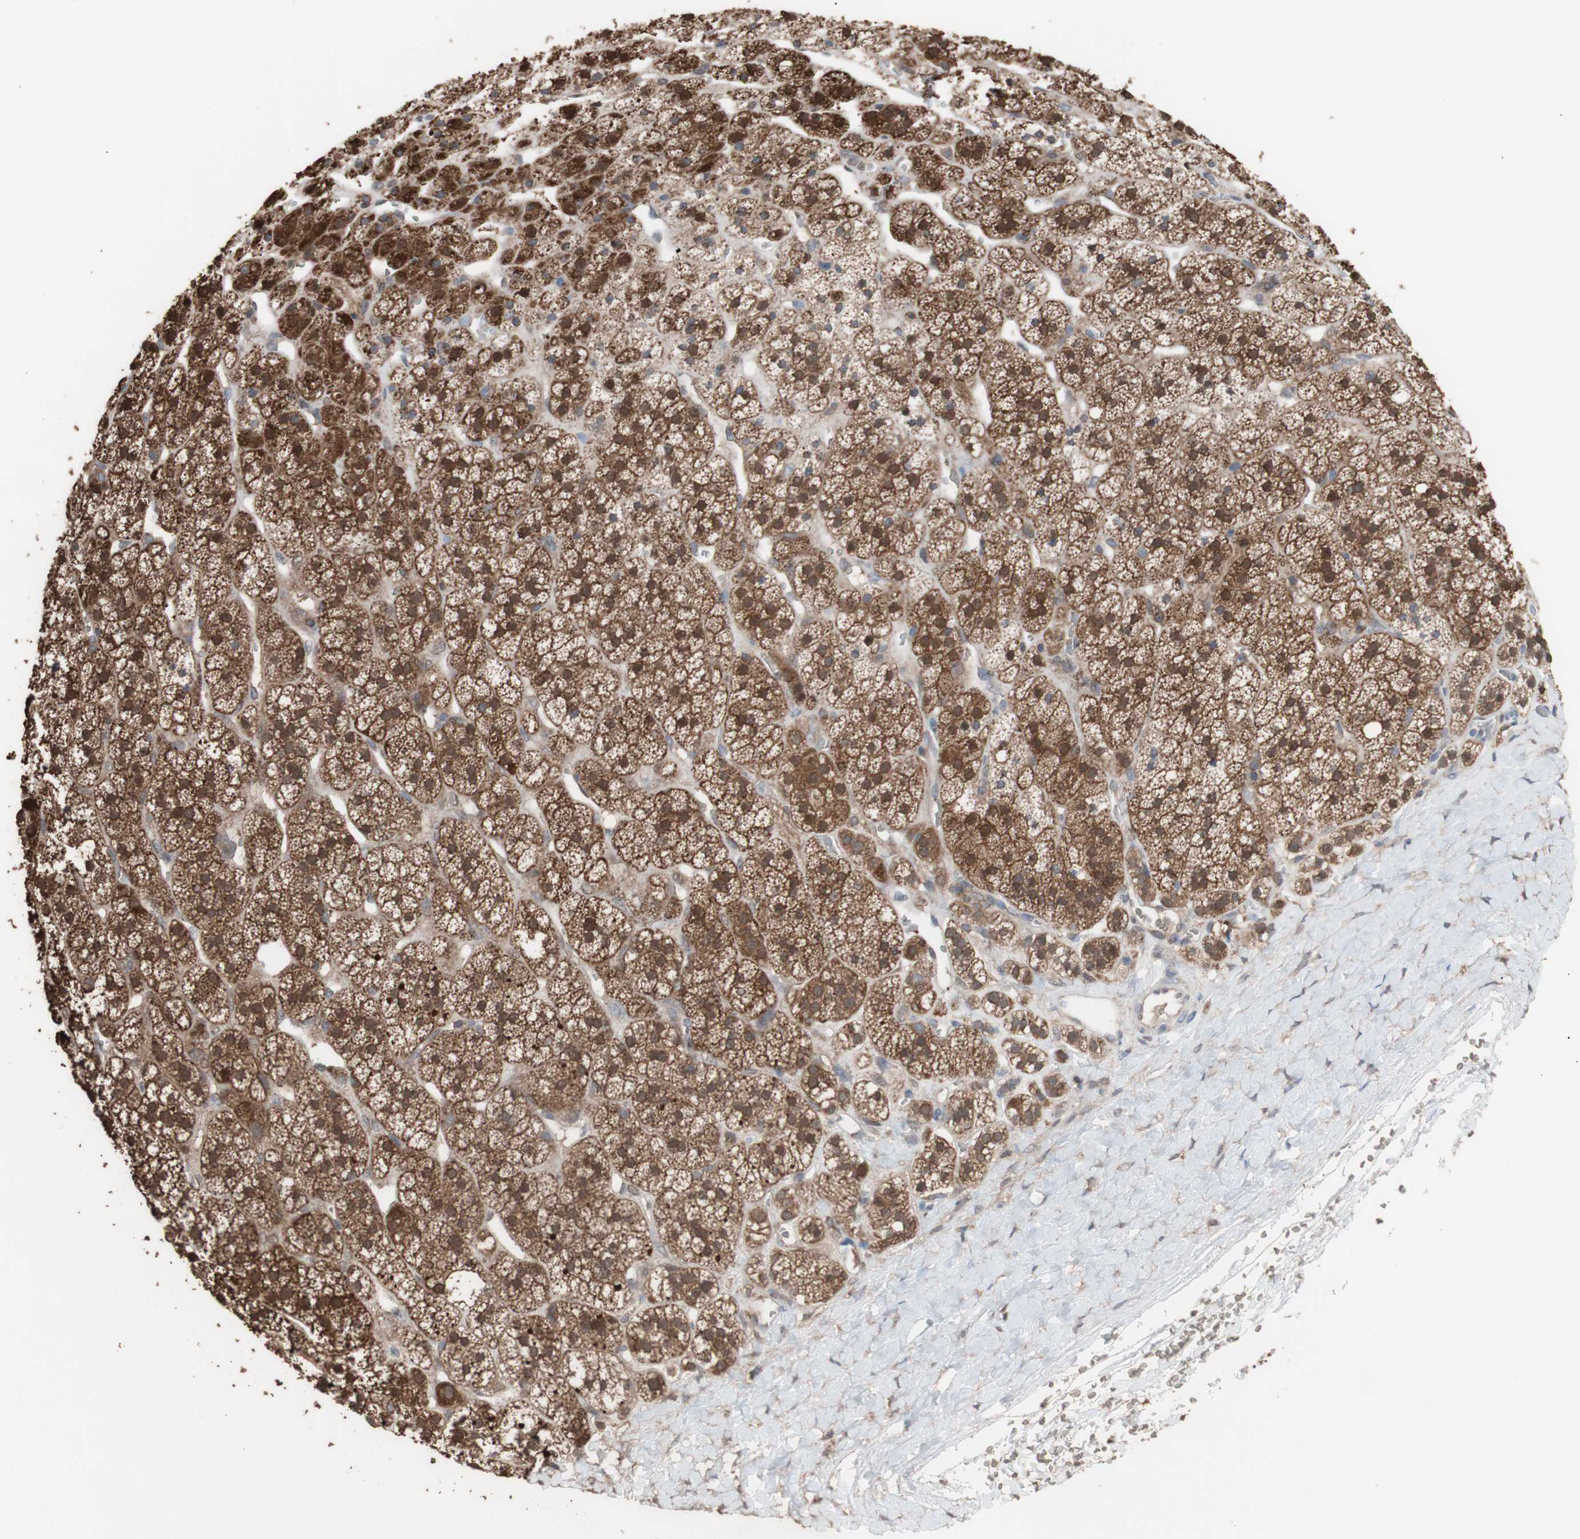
{"staining": {"intensity": "strong", "quantity": ">75%", "location": "cytoplasmic/membranous"}, "tissue": "adrenal gland", "cell_type": "Glandular cells", "image_type": "normal", "snomed": [{"axis": "morphology", "description": "Normal tissue, NOS"}, {"axis": "topography", "description": "Adrenal gland"}], "caption": "IHC (DAB (3,3'-diaminobenzidine)) staining of unremarkable human adrenal gland exhibits strong cytoplasmic/membranous protein positivity in approximately >75% of glandular cells.", "gene": "ALDH9A1", "patient": {"sex": "male", "age": 56}}